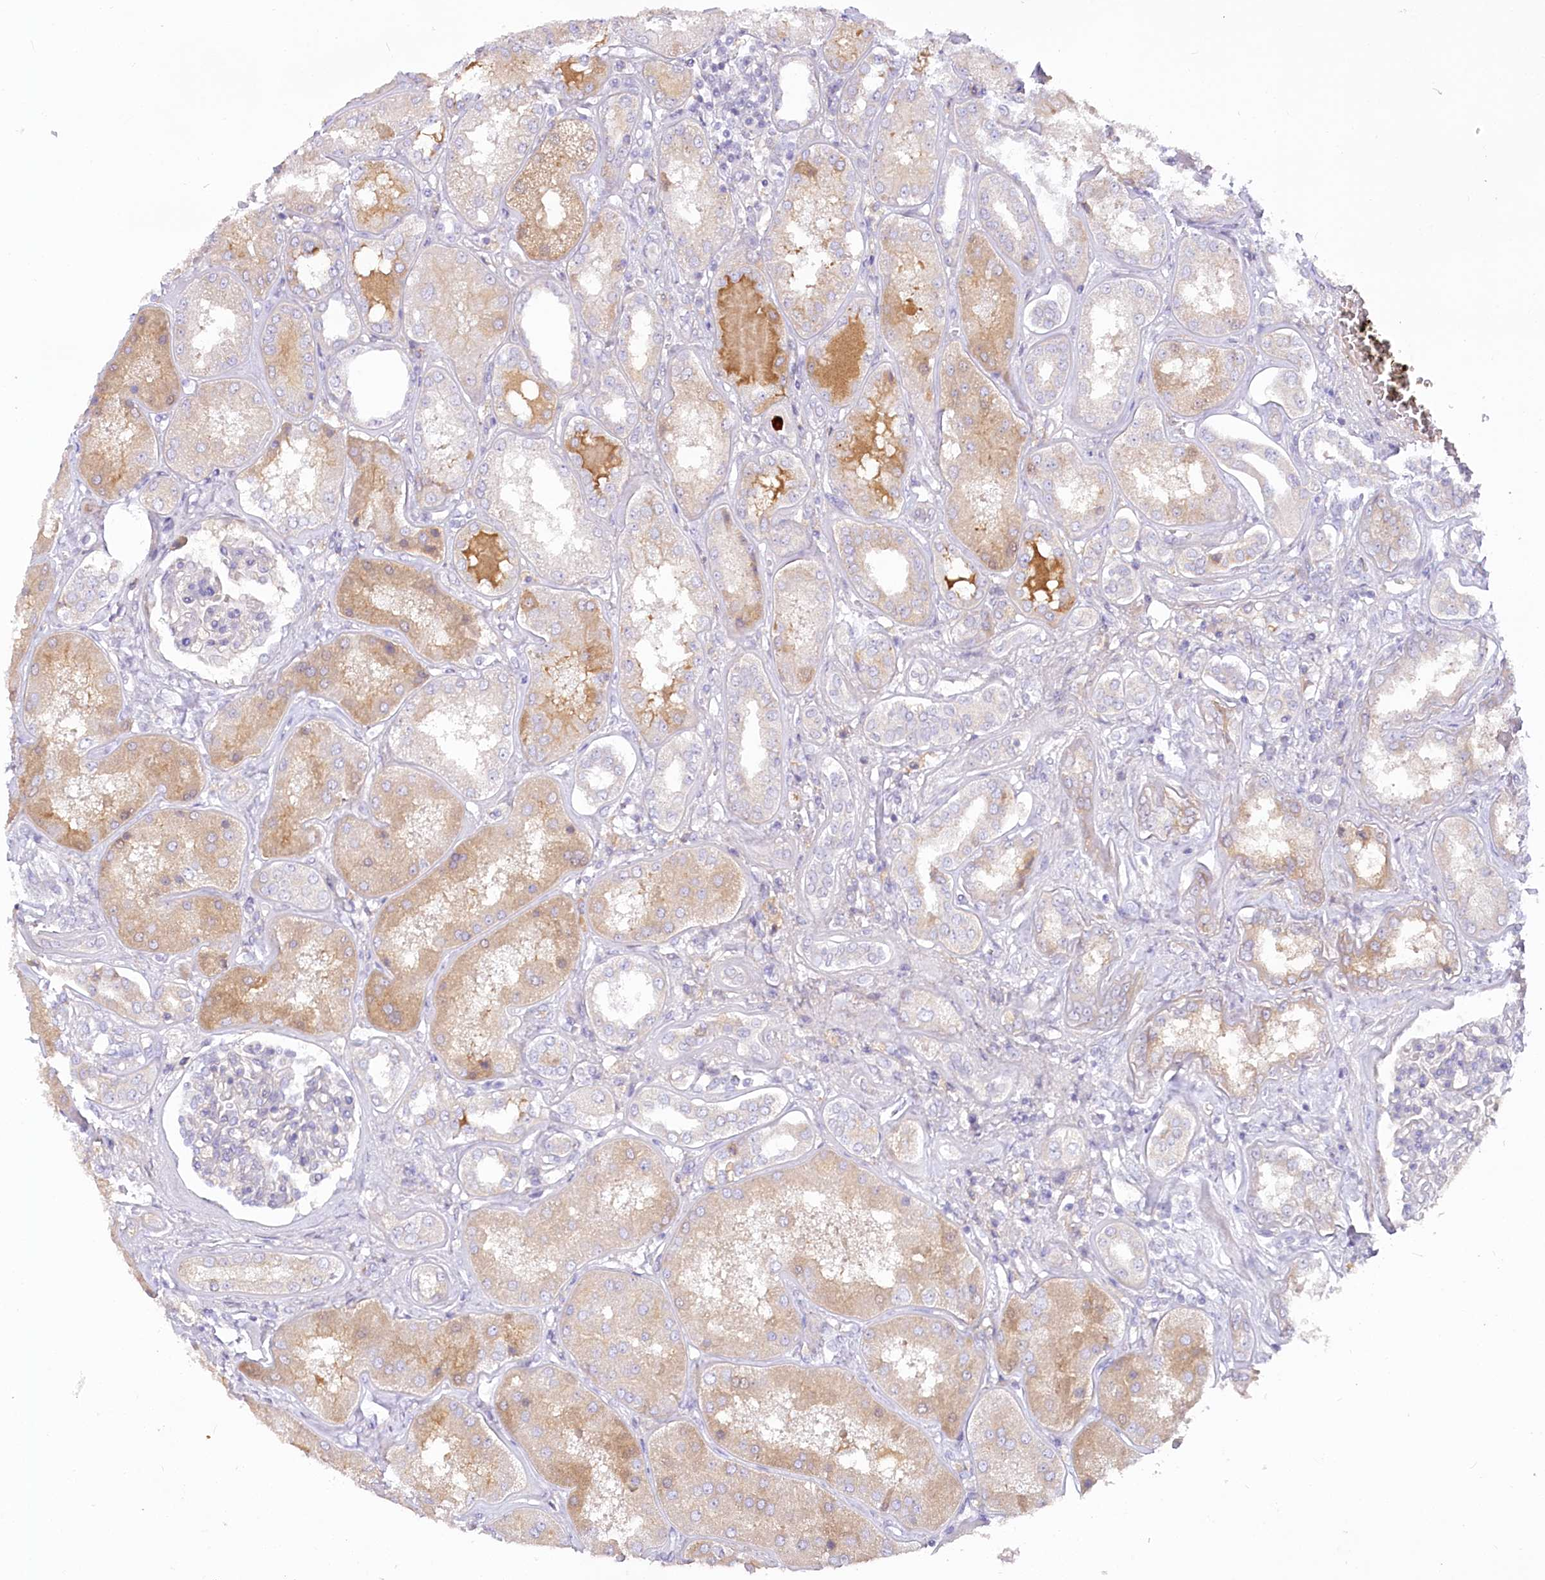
{"staining": {"intensity": "negative", "quantity": "none", "location": "none"}, "tissue": "kidney", "cell_type": "Cells in glomeruli", "image_type": "normal", "snomed": [{"axis": "morphology", "description": "Normal tissue, NOS"}, {"axis": "topography", "description": "Kidney"}], "caption": "Immunohistochemical staining of benign human kidney shows no significant staining in cells in glomeruli. (DAB (3,3'-diaminobenzidine) immunohistochemistry visualized using brightfield microscopy, high magnification).", "gene": "EFHC2", "patient": {"sex": "female", "age": 56}}